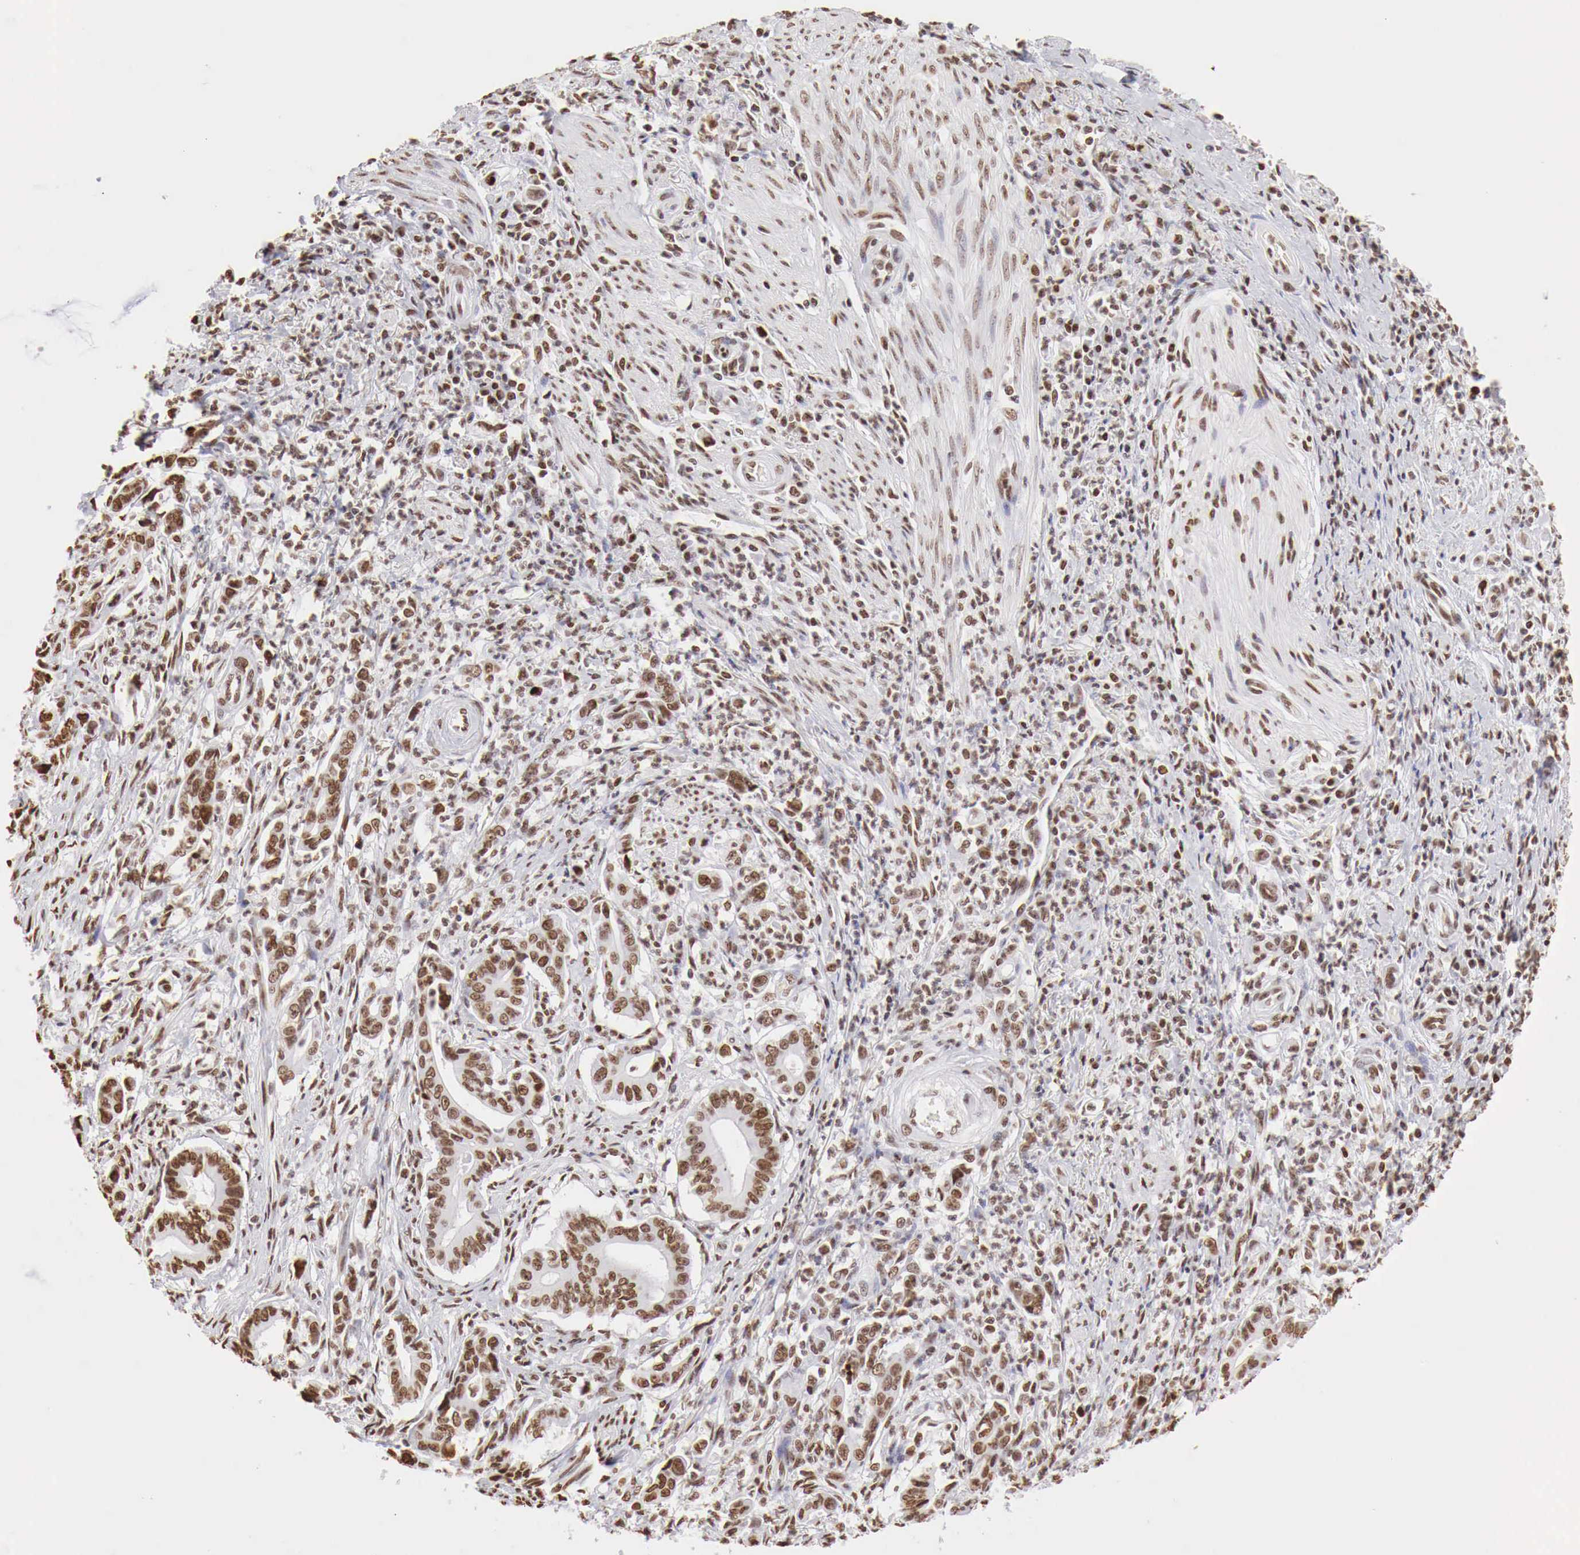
{"staining": {"intensity": "moderate", "quantity": ">75%", "location": "nuclear"}, "tissue": "stomach cancer", "cell_type": "Tumor cells", "image_type": "cancer", "snomed": [{"axis": "morphology", "description": "Adenocarcinoma, NOS"}, {"axis": "topography", "description": "Stomach"}], "caption": "Moderate nuclear staining is present in approximately >75% of tumor cells in stomach cancer (adenocarcinoma). (IHC, brightfield microscopy, high magnification).", "gene": "DKC1", "patient": {"sex": "female", "age": 76}}